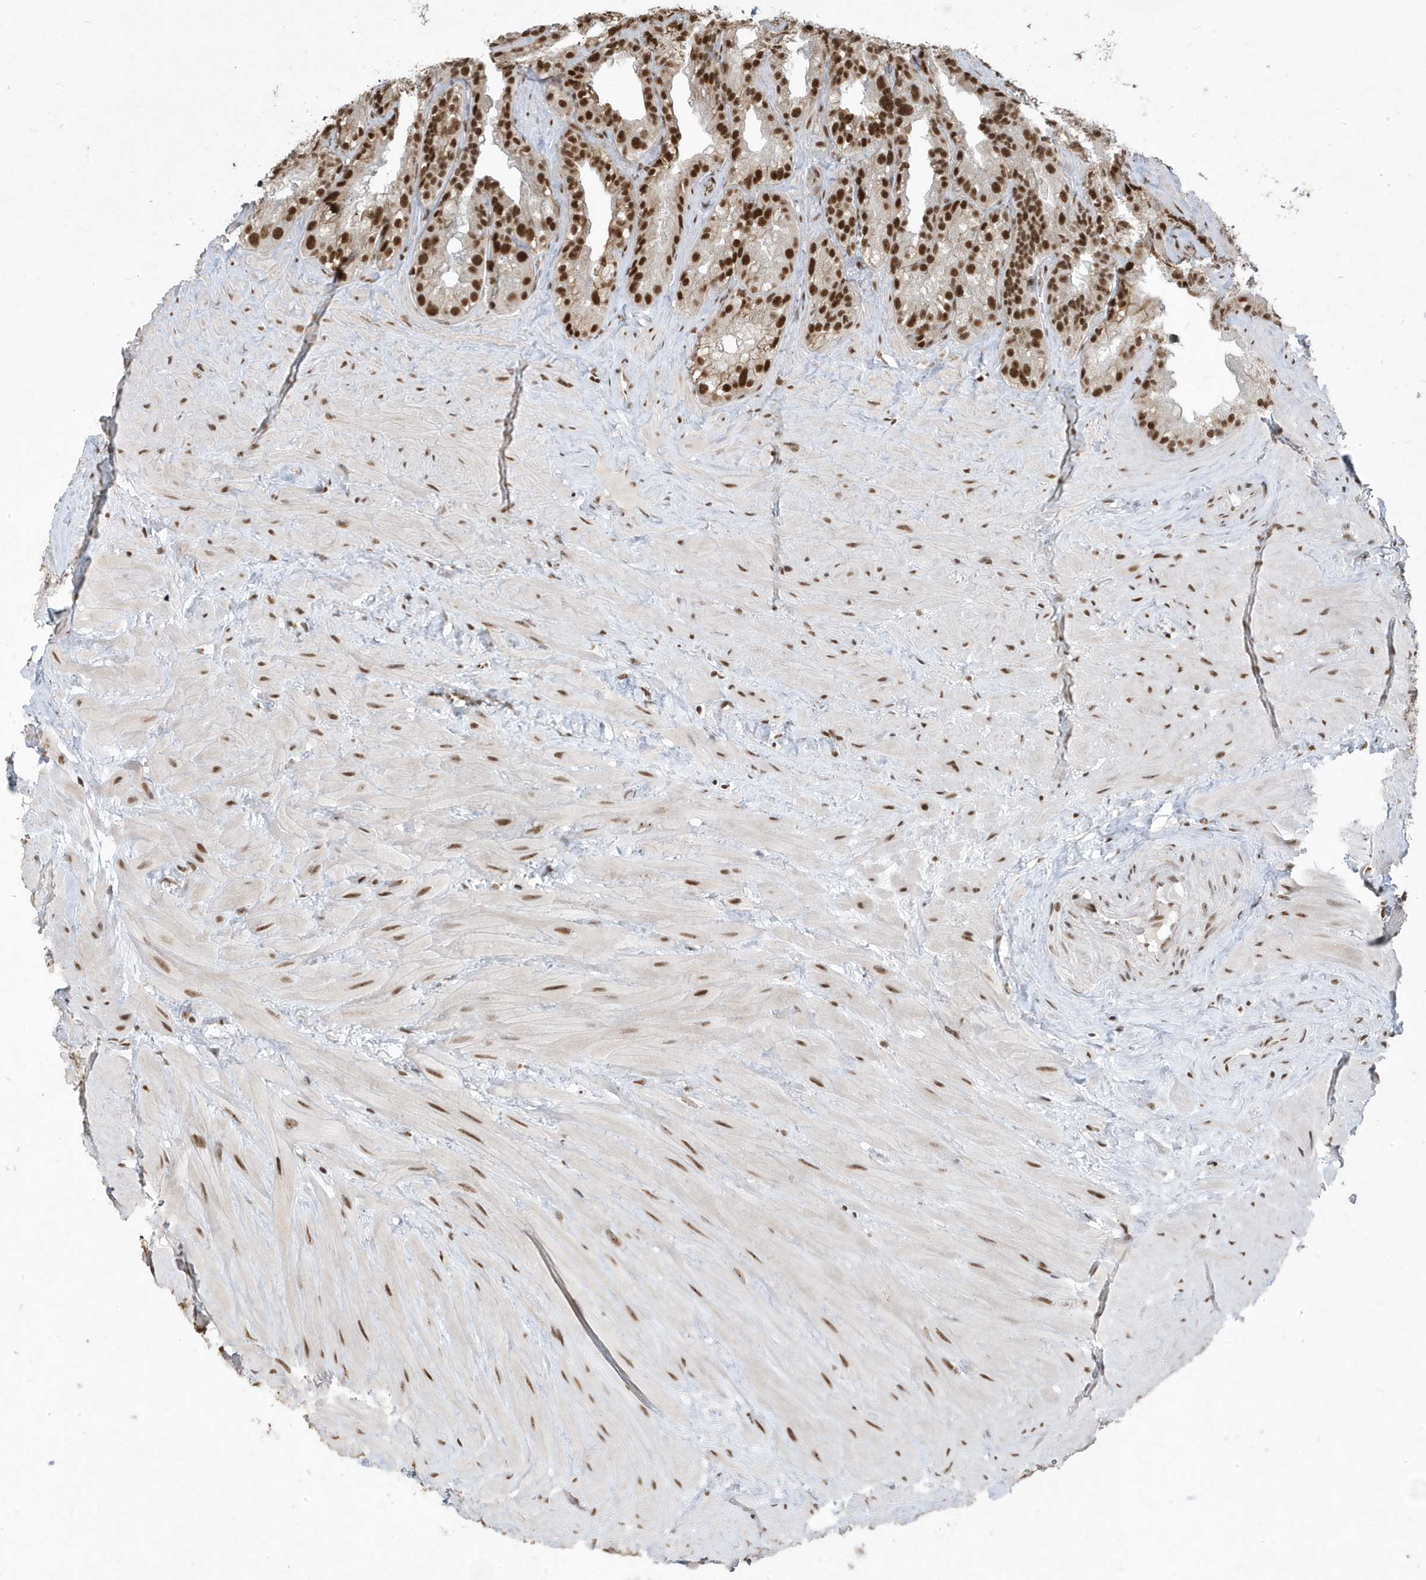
{"staining": {"intensity": "strong", "quantity": ">75%", "location": "nuclear"}, "tissue": "seminal vesicle", "cell_type": "Glandular cells", "image_type": "normal", "snomed": [{"axis": "morphology", "description": "Normal tissue, NOS"}, {"axis": "topography", "description": "Prostate"}, {"axis": "topography", "description": "Seminal veicle"}], "caption": "This micrograph displays unremarkable seminal vesicle stained with immunohistochemistry (IHC) to label a protein in brown. The nuclear of glandular cells show strong positivity for the protein. Nuclei are counter-stained blue.", "gene": "MTREX", "patient": {"sex": "male", "age": 68}}